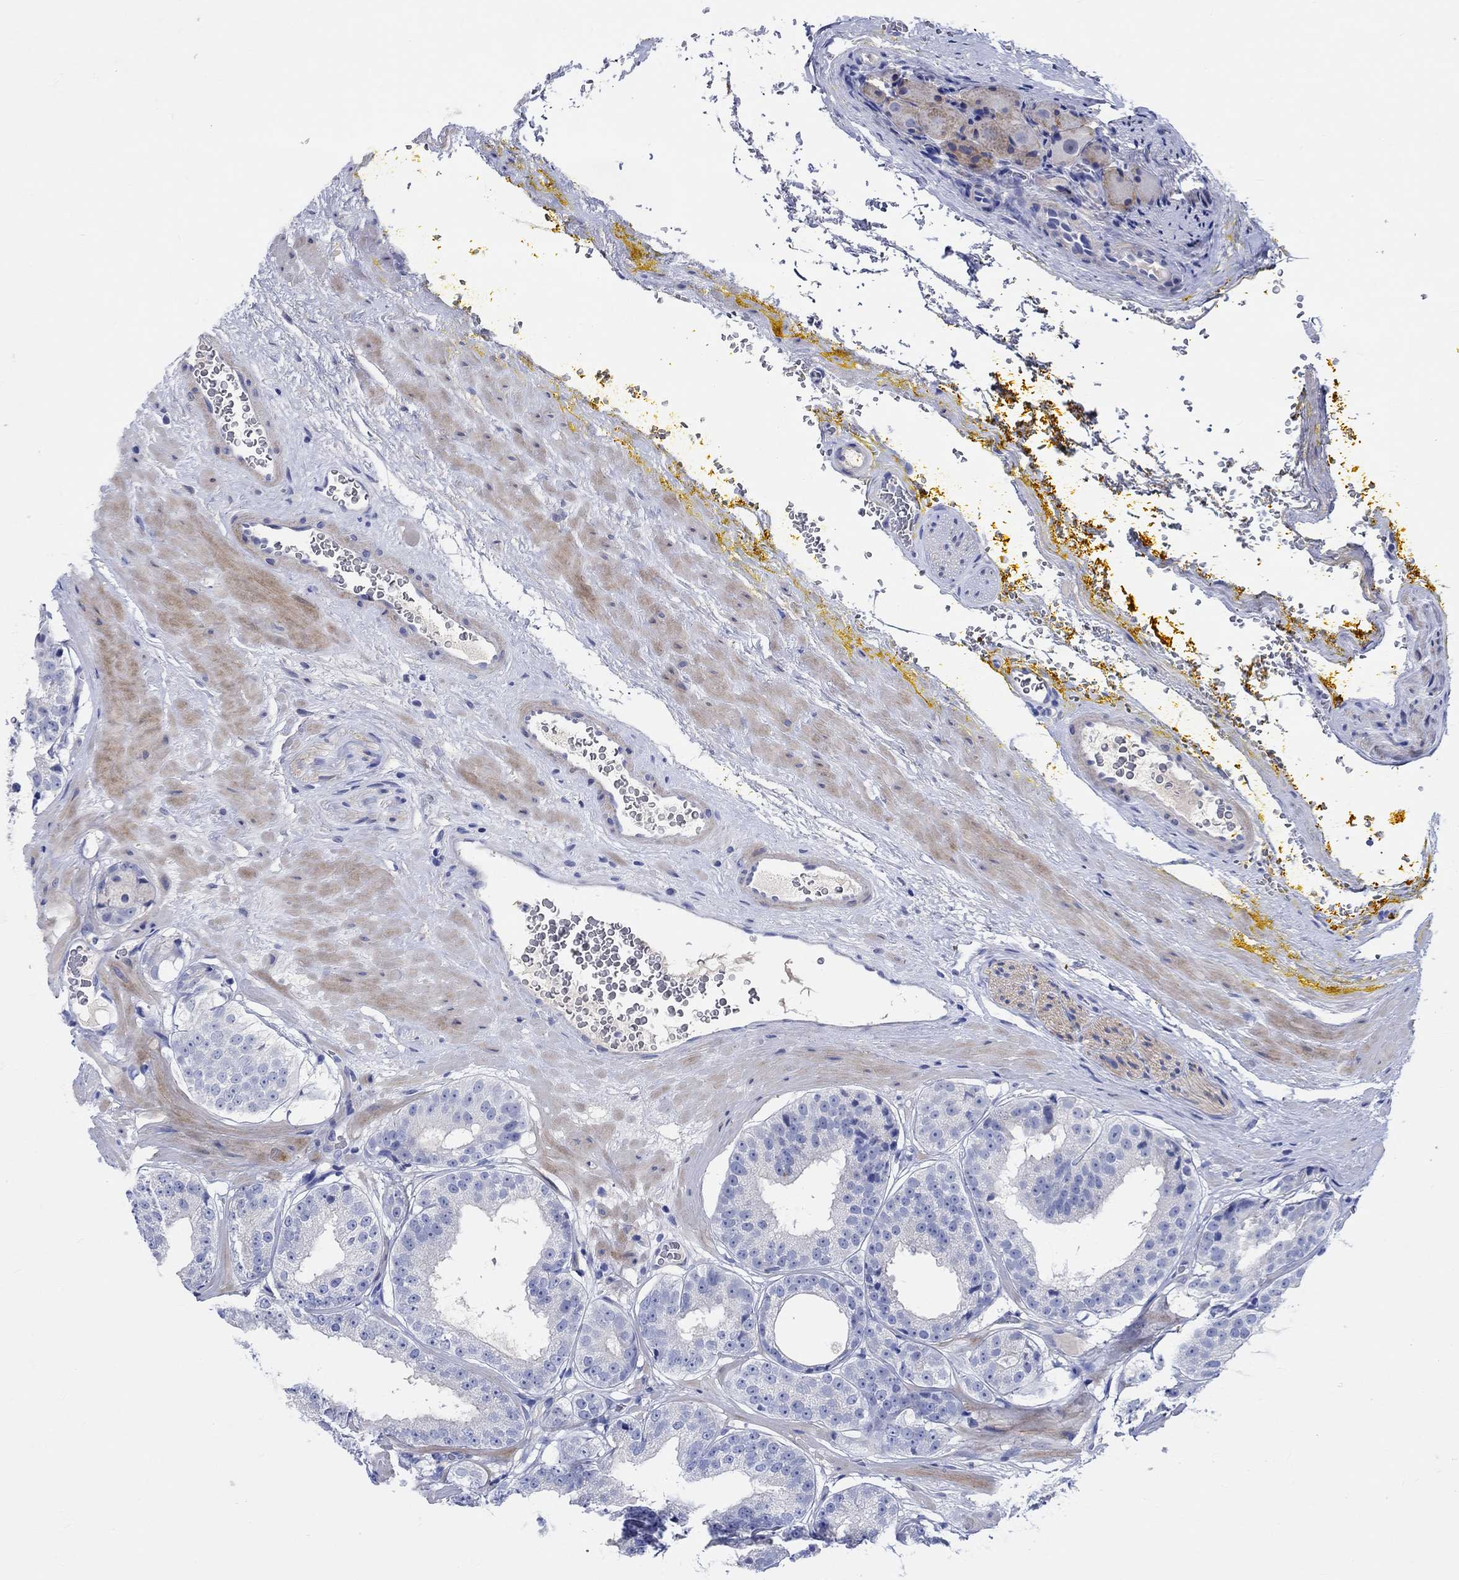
{"staining": {"intensity": "negative", "quantity": "none", "location": "none"}, "tissue": "prostate cancer", "cell_type": "Tumor cells", "image_type": "cancer", "snomed": [{"axis": "morphology", "description": "Adenocarcinoma, Low grade"}, {"axis": "topography", "description": "Prostate"}], "caption": "Human prostate cancer stained for a protein using immunohistochemistry exhibits no staining in tumor cells.", "gene": "SHISA4", "patient": {"sex": "male", "age": 60}}